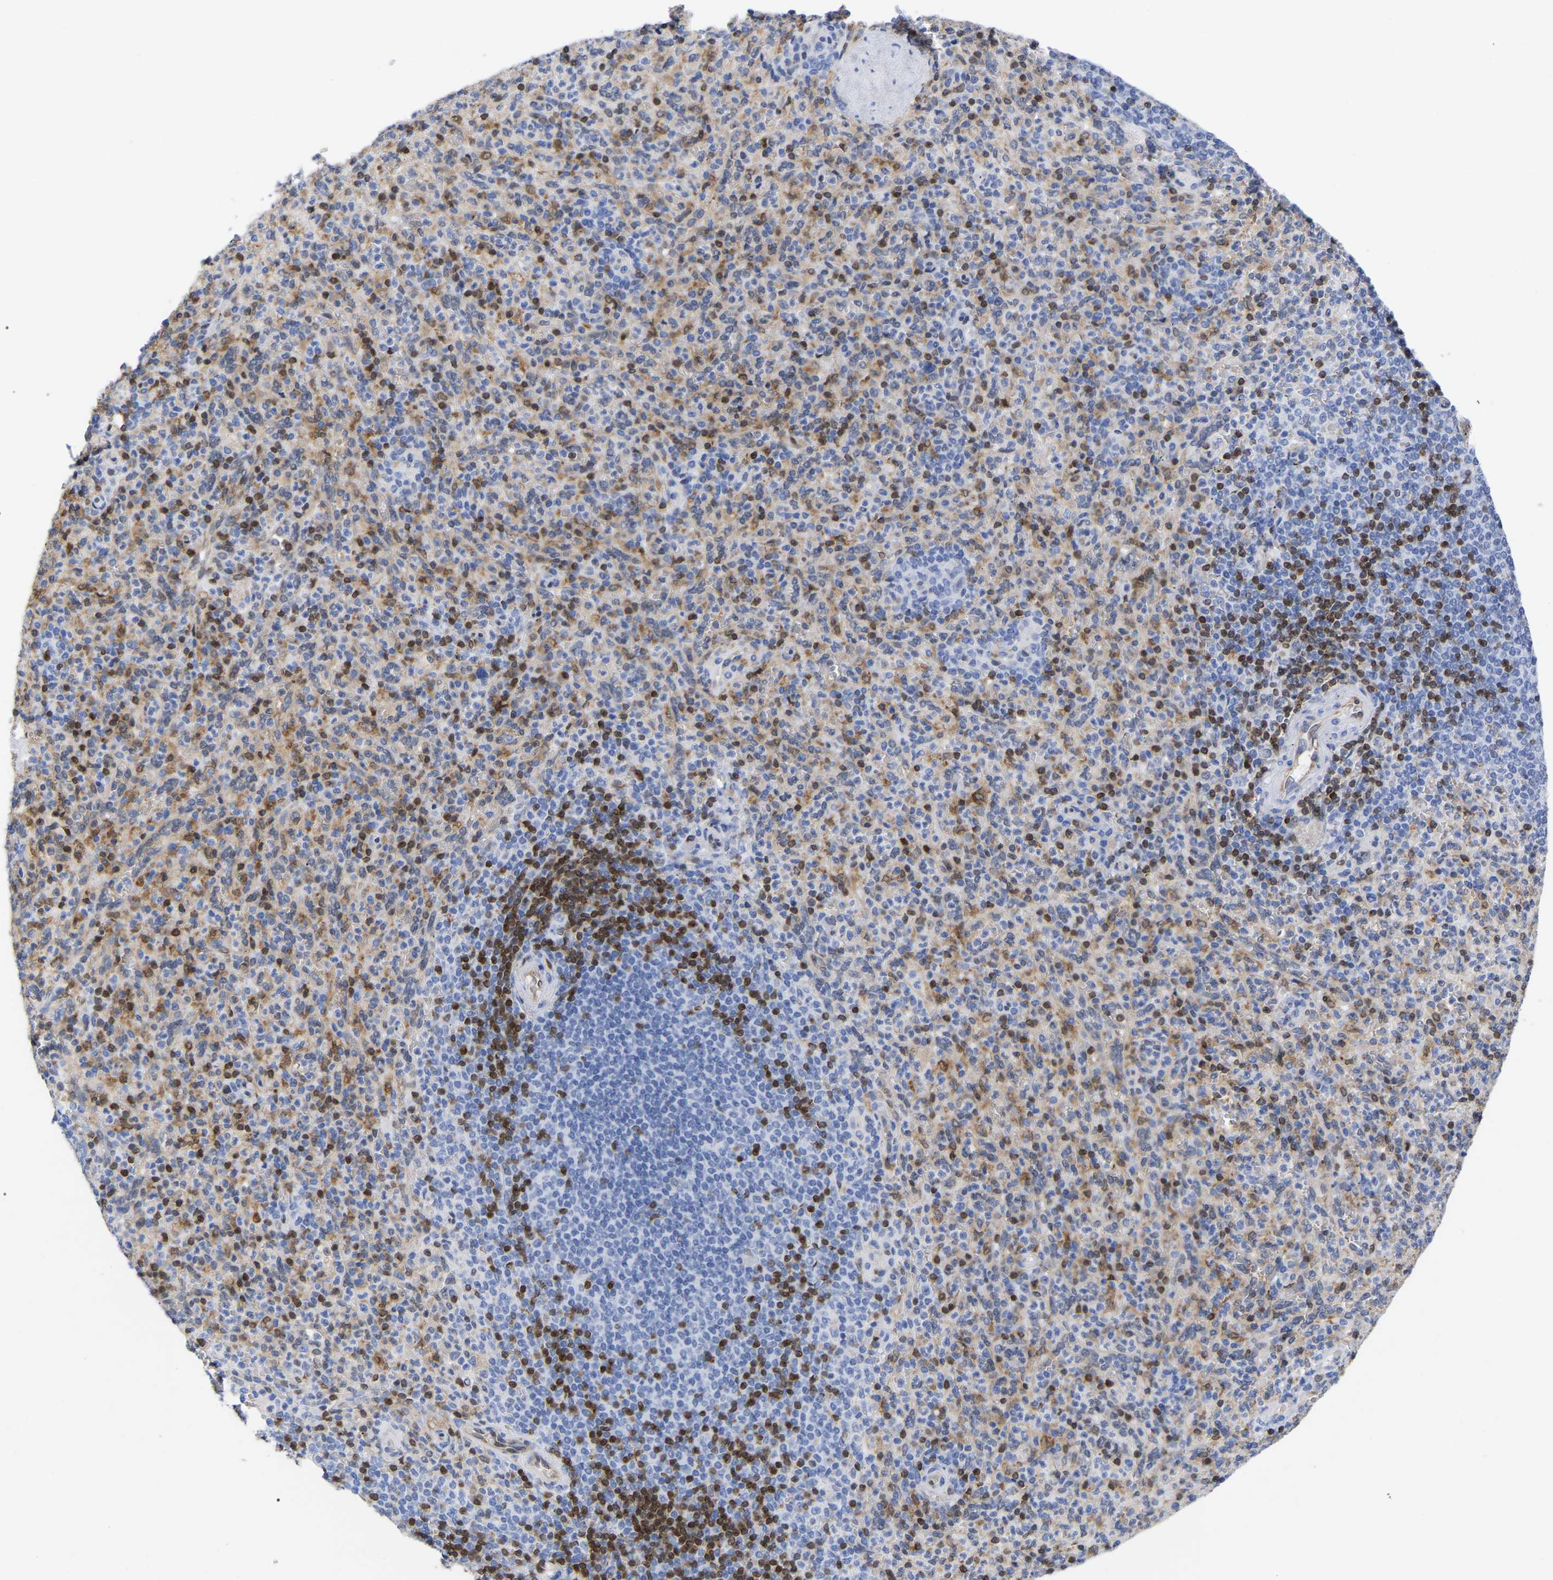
{"staining": {"intensity": "strong", "quantity": "<25%", "location": "cytoplasmic/membranous,nuclear"}, "tissue": "spleen", "cell_type": "Cells in red pulp", "image_type": "normal", "snomed": [{"axis": "morphology", "description": "Normal tissue, NOS"}, {"axis": "topography", "description": "Spleen"}], "caption": "Benign spleen exhibits strong cytoplasmic/membranous,nuclear positivity in about <25% of cells in red pulp.", "gene": "GIMAP4", "patient": {"sex": "male", "age": 36}}